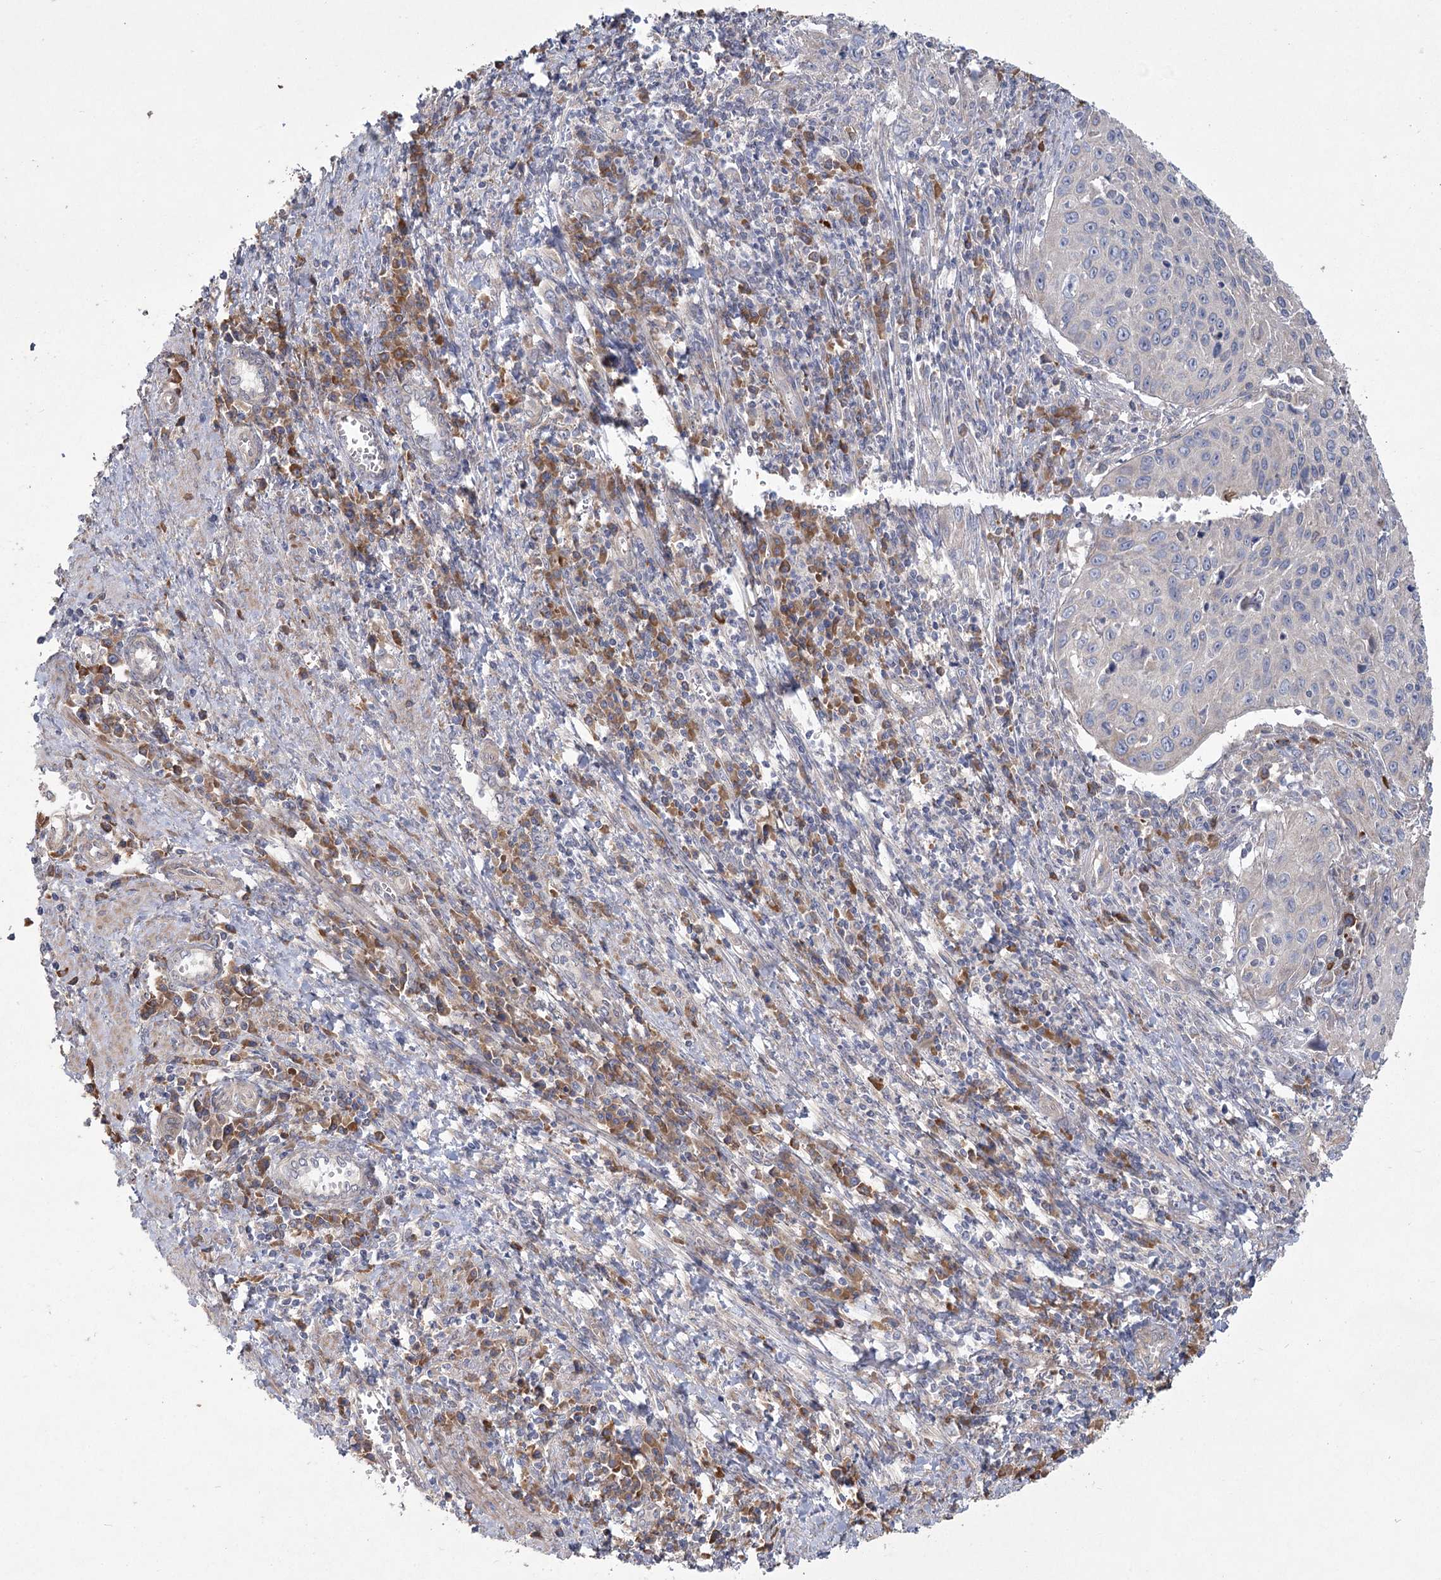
{"staining": {"intensity": "negative", "quantity": "none", "location": "none"}, "tissue": "cervical cancer", "cell_type": "Tumor cells", "image_type": "cancer", "snomed": [{"axis": "morphology", "description": "Squamous cell carcinoma, NOS"}, {"axis": "topography", "description": "Cervix"}], "caption": "Tumor cells are negative for protein expression in human cervical cancer (squamous cell carcinoma). (DAB (3,3'-diaminobenzidine) immunohistochemistry (IHC) visualized using brightfield microscopy, high magnification).", "gene": "CAMTA1", "patient": {"sex": "female", "age": 32}}